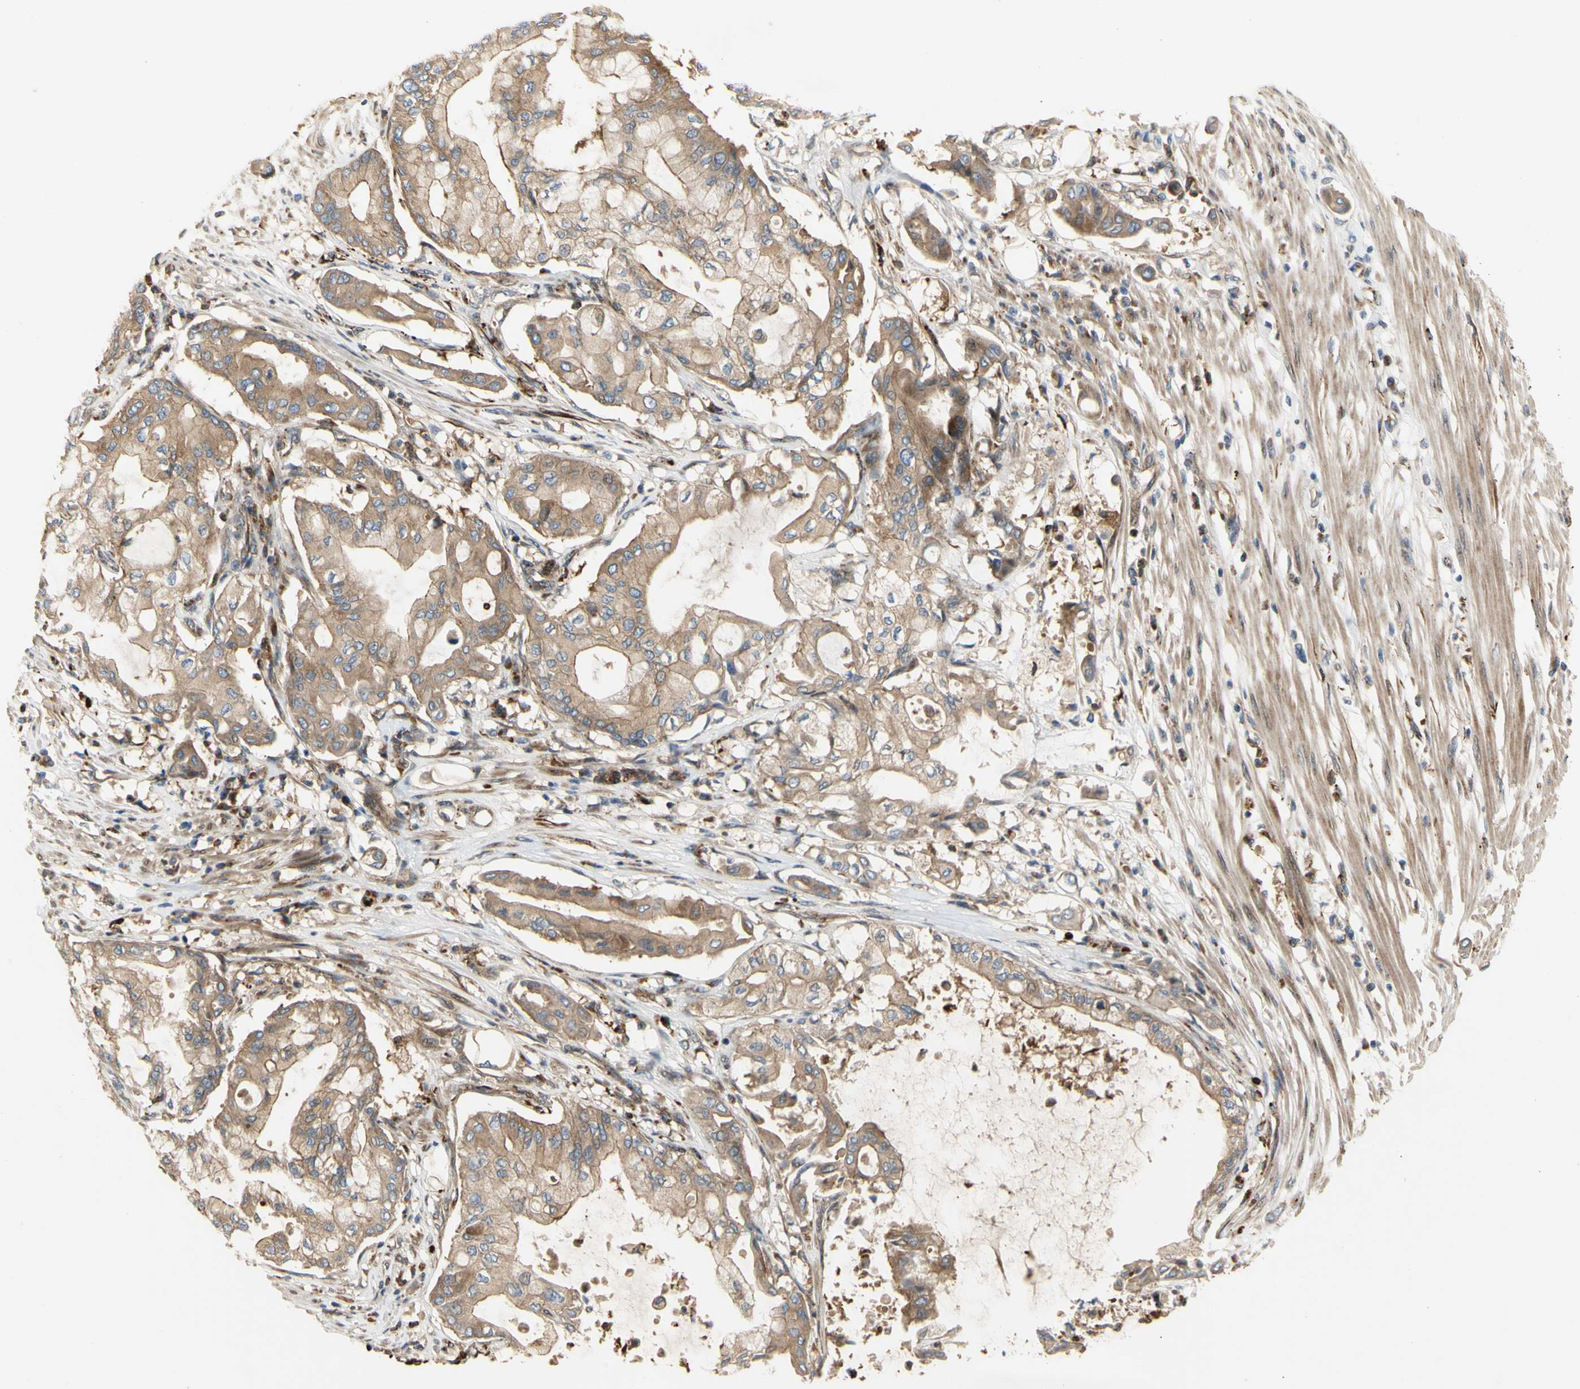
{"staining": {"intensity": "weak", "quantity": ">75%", "location": "cytoplasmic/membranous"}, "tissue": "pancreatic cancer", "cell_type": "Tumor cells", "image_type": "cancer", "snomed": [{"axis": "morphology", "description": "Adenocarcinoma, NOS"}, {"axis": "morphology", "description": "Adenocarcinoma, metastatic, NOS"}, {"axis": "topography", "description": "Lymph node"}, {"axis": "topography", "description": "Pancreas"}, {"axis": "topography", "description": "Duodenum"}], "caption": "A brown stain shows weak cytoplasmic/membranous expression of a protein in pancreatic metastatic adenocarcinoma tumor cells.", "gene": "TUBG2", "patient": {"sex": "female", "age": 64}}